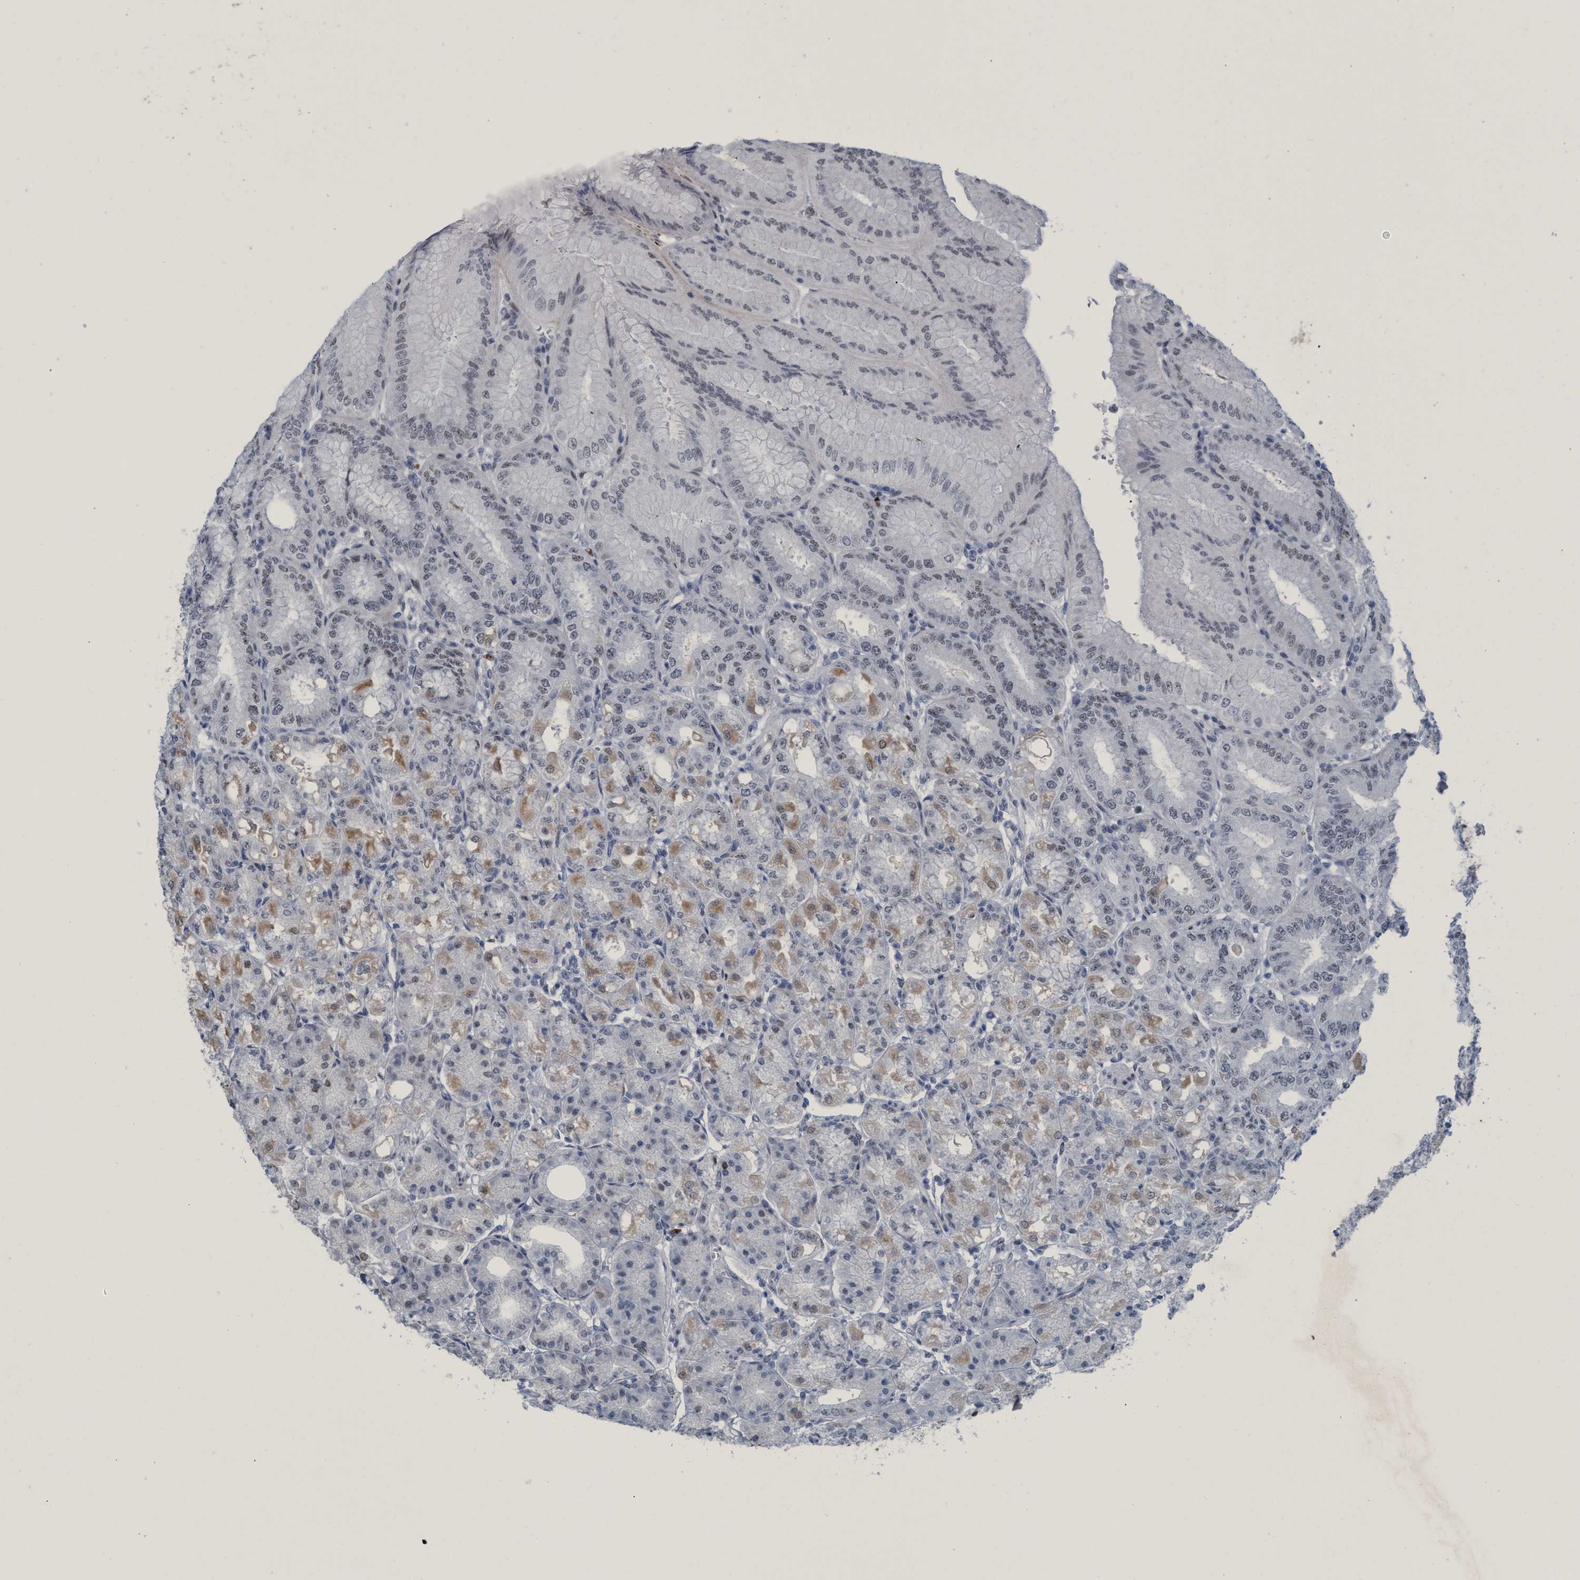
{"staining": {"intensity": "moderate", "quantity": "25%-75%", "location": "cytoplasmic/membranous,nuclear"}, "tissue": "stomach", "cell_type": "Glandular cells", "image_type": "normal", "snomed": [{"axis": "morphology", "description": "Normal tissue, NOS"}, {"axis": "topography", "description": "Stomach, lower"}], "caption": "Moderate cytoplasmic/membranous,nuclear staining is present in approximately 25%-75% of glandular cells in normal stomach.", "gene": "CWC27", "patient": {"sex": "male", "age": 71}}